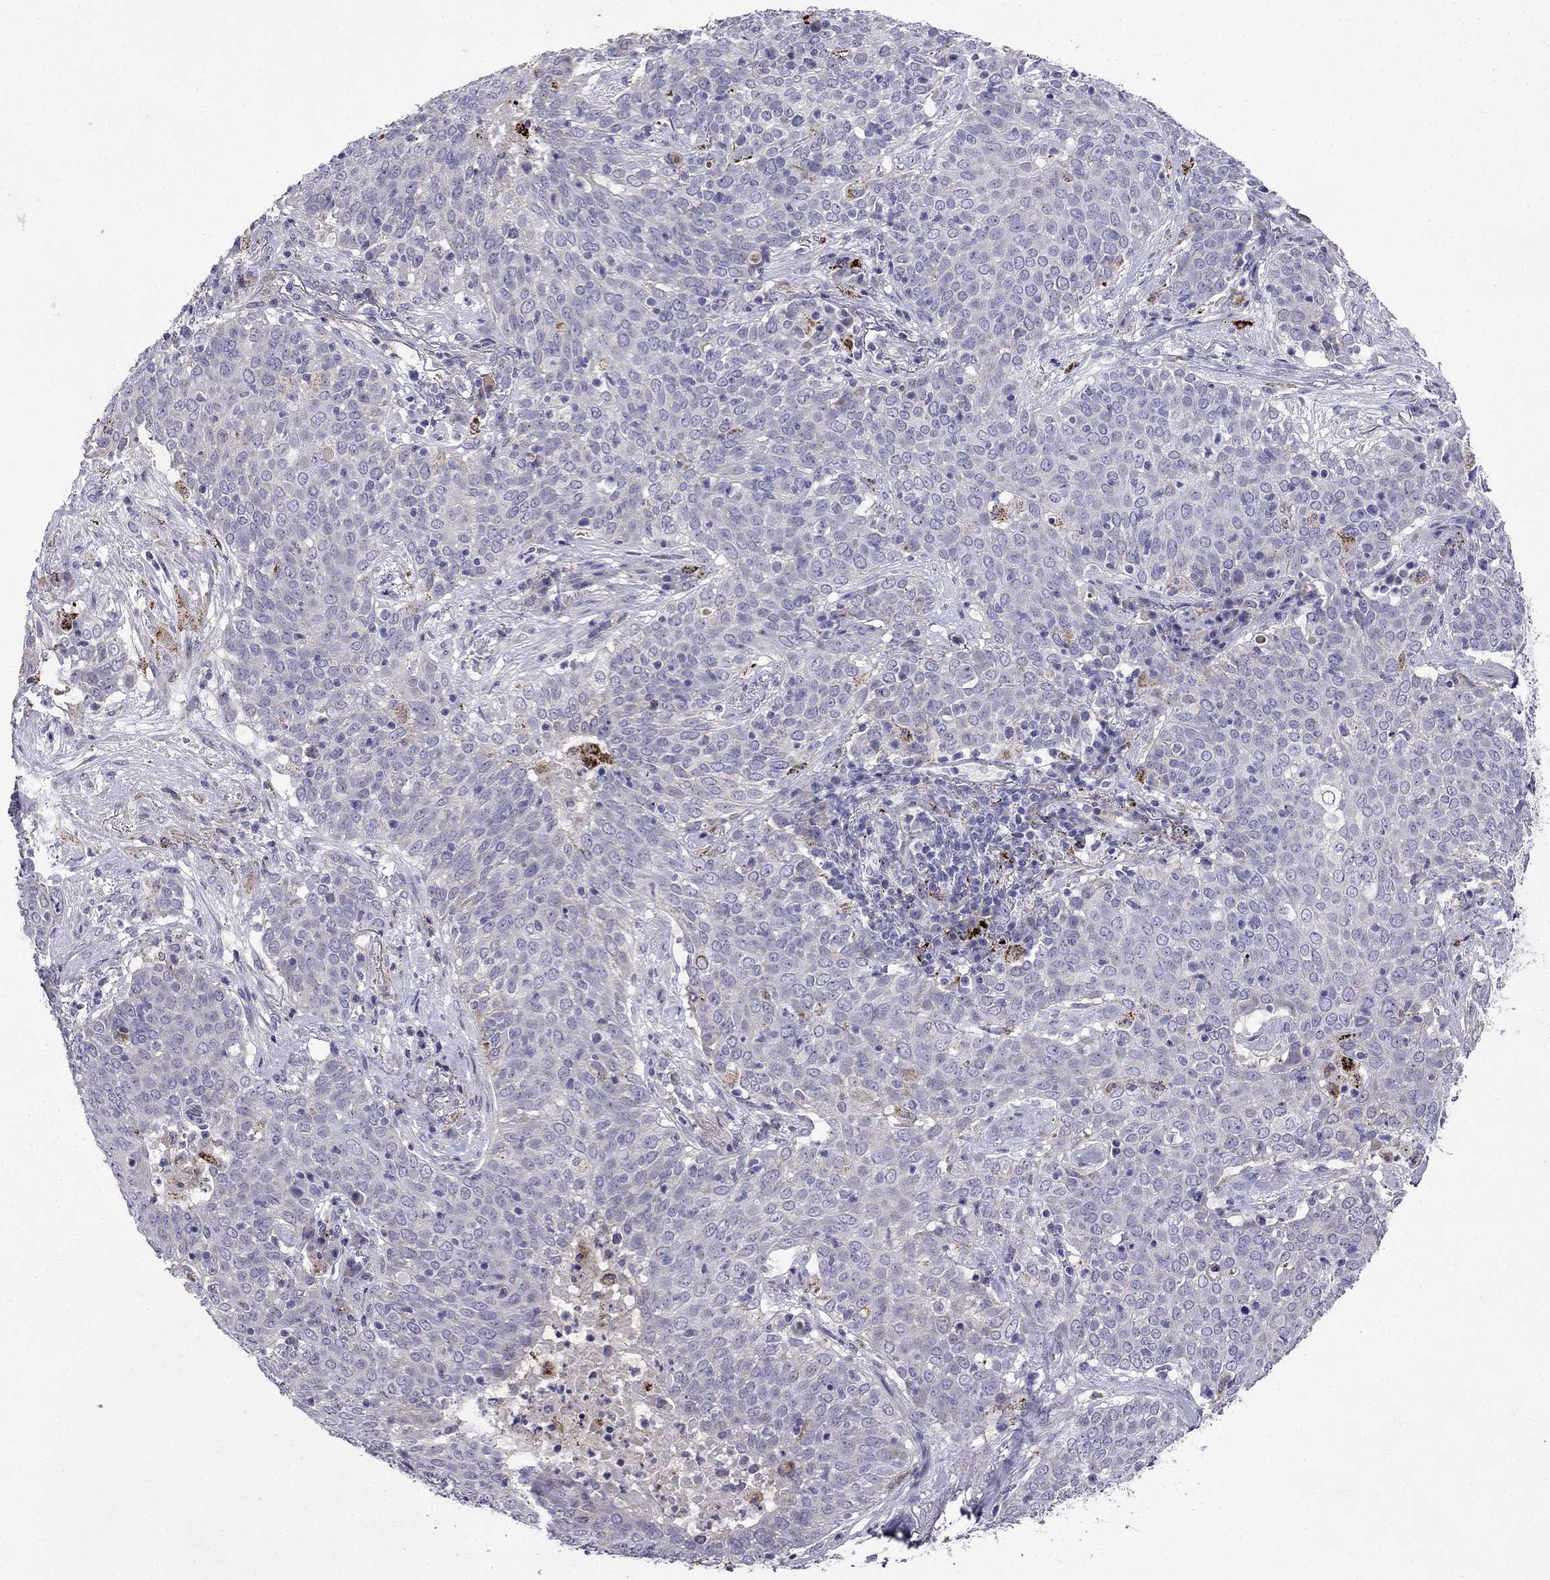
{"staining": {"intensity": "negative", "quantity": "none", "location": "none"}, "tissue": "lung cancer", "cell_type": "Tumor cells", "image_type": "cancer", "snomed": [{"axis": "morphology", "description": "Squamous cell carcinoma, NOS"}, {"axis": "topography", "description": "Lung"}], "caption": "A histopathology image of human squamous cell carcinoma (lung) is negative for staining in tumor cells. (Stains: DAB (3,3'-diaminobenzidine) IHC with hematoxylin counter stain, Microscopy: brightfield microscopy at high magnification).", "gene": "PI16", "patient": {"sex": "male", "age": 82}}